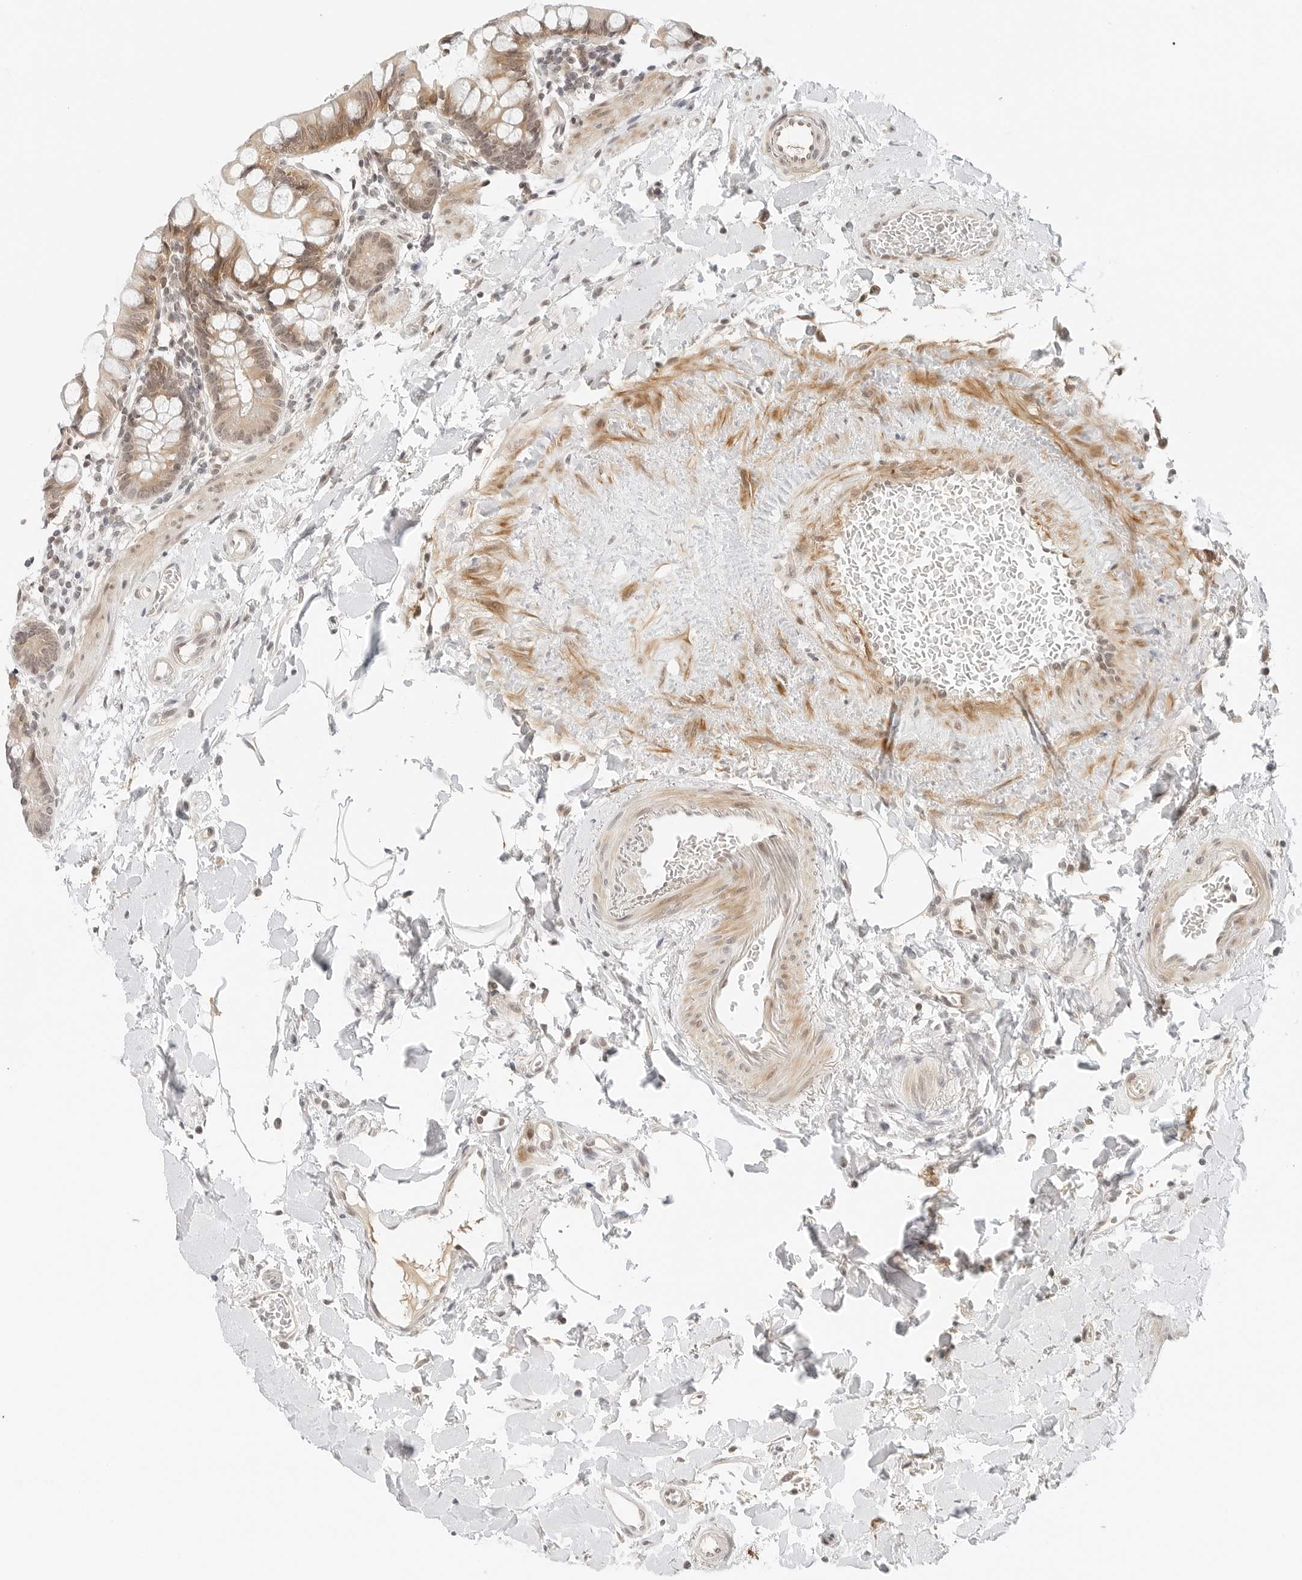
{"staining": {"intensity": "moderate", "quantity": "25%-75%", "location": "cytoplasmic/membranous,nuclear"}, "tissue": "small intestine", "cell_type": "Glandular cells", "image_type": "normal", "snomed": [{"axis": "morphology", "description": "Normal tissue, NOS"}, {"axis": "topography", "description": "Small intestine"}], "caption": "Moderate cytoplasmic/membranous,nuclear expression for a protein is seen in about 25%-75% of glandular cells of unremarkable small intestine using immunohistochemistry (IHC).", "gene": "NEO1", "patient": {"sex": "female", "age": 84}}